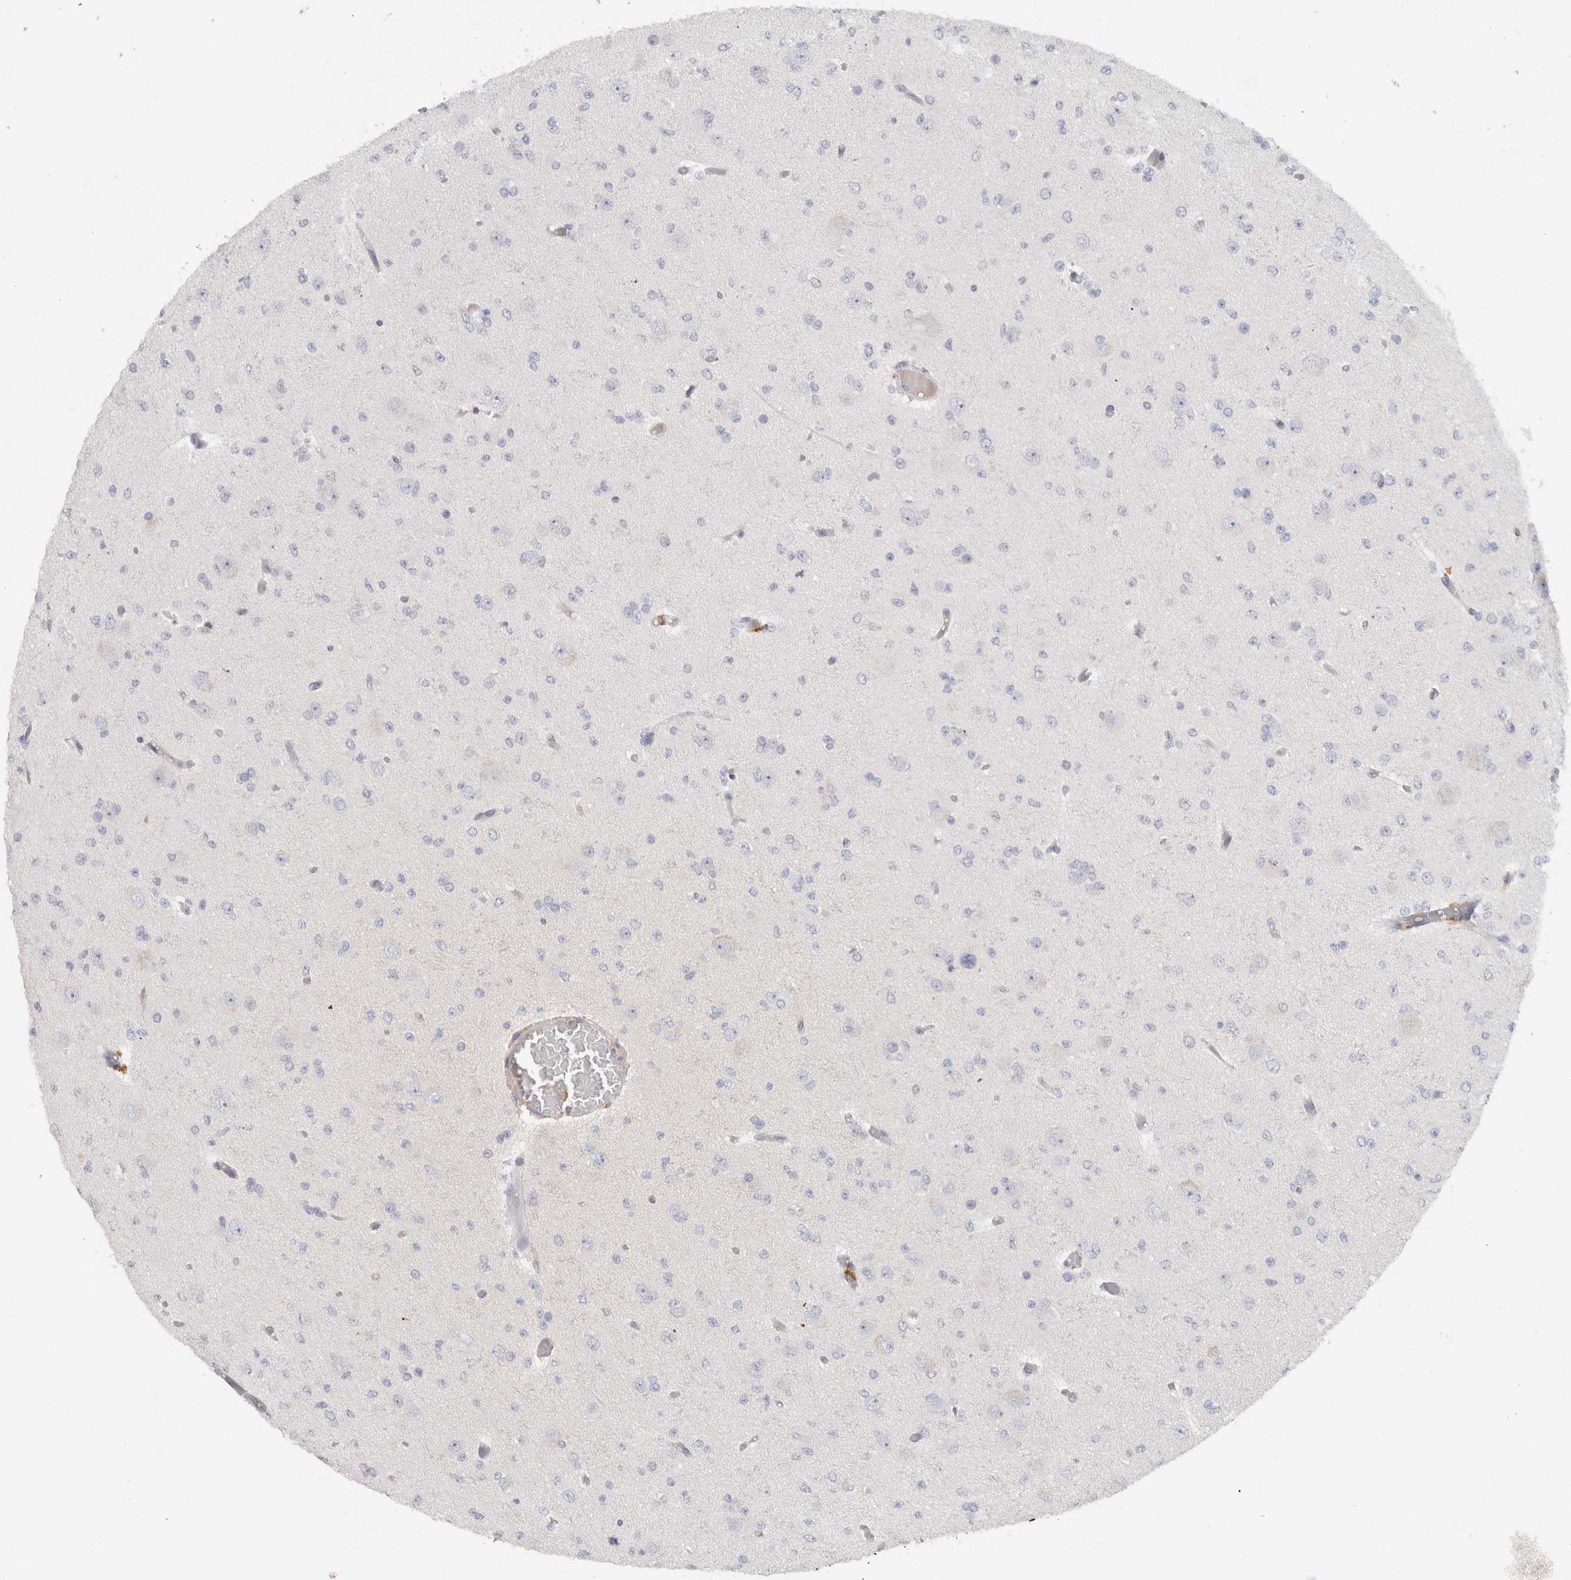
{"staining": {"intensity": "negative", "quantity": "none", "location": "none"}, "tissue": "glioma", "cell_type": "Tumor cells", "image_type": "cancer", "snomed": [{"axis": "morphology", "description": "Glioma, malignant, Low grade"}, {"axis": "topography", "description": "Brain"}], "caption": "Image shows no protein staining in tumor cells of glioma tissue.", "gene": "STK31", "patient": {"sex": "female", "age": 22}}